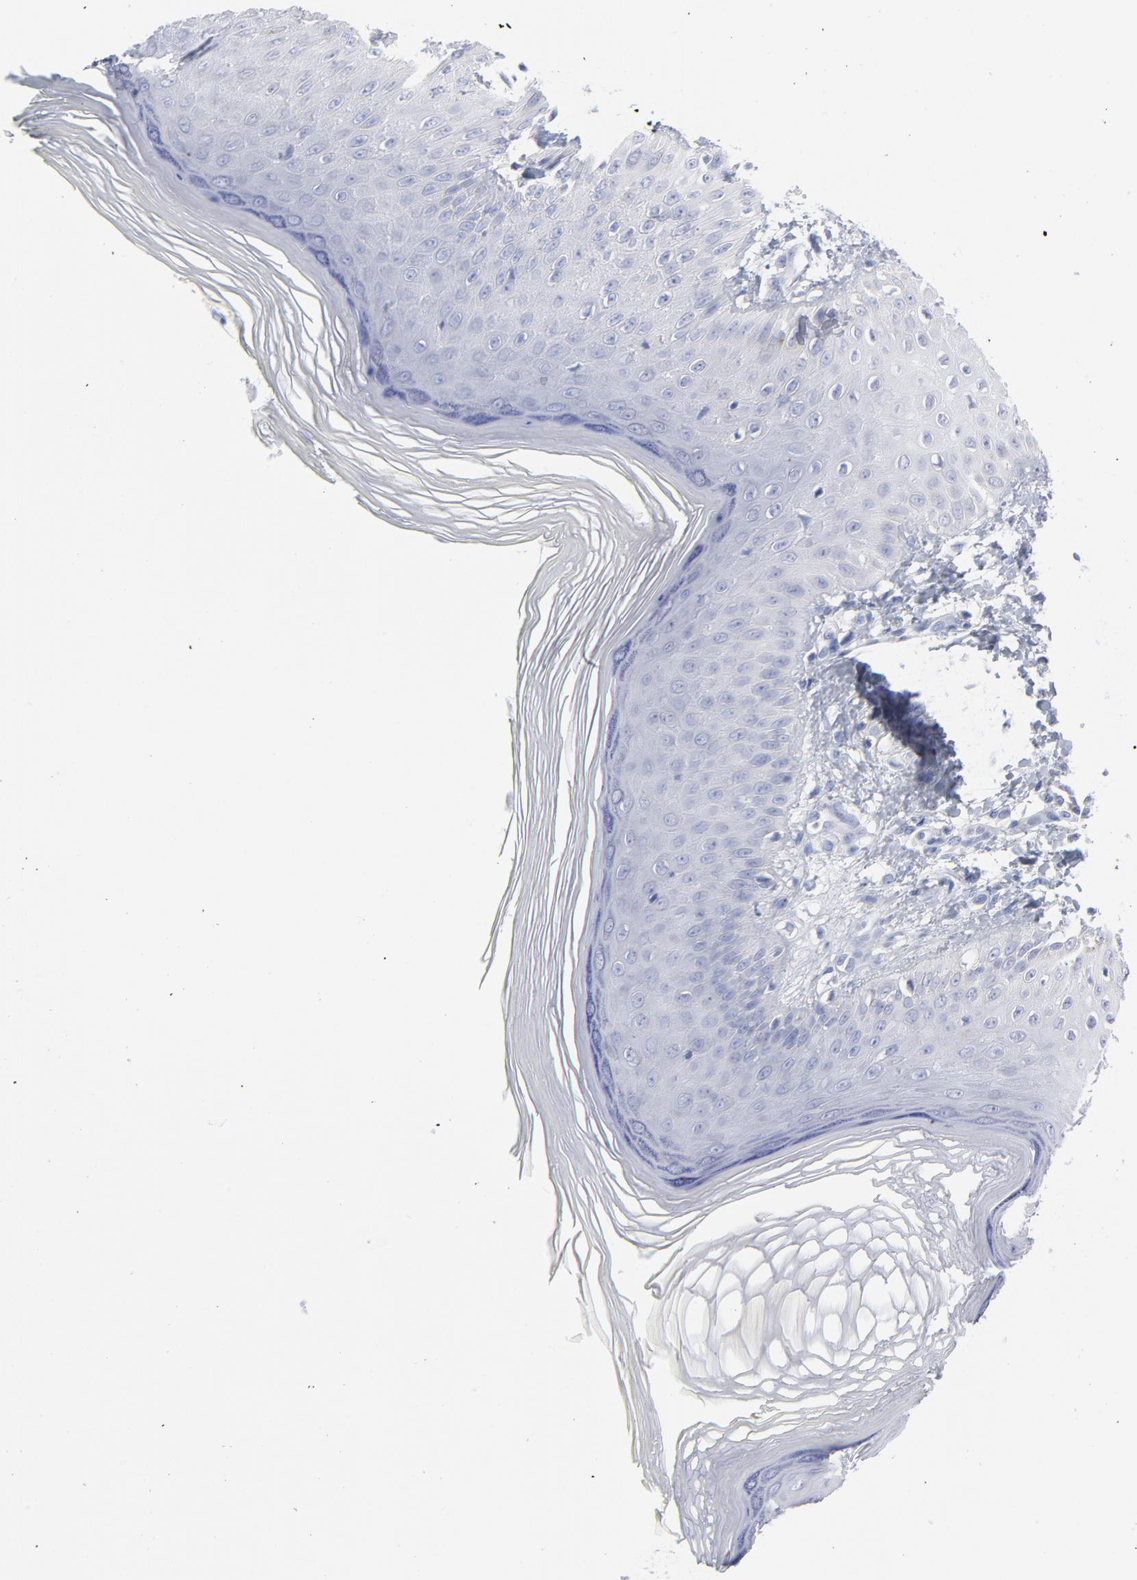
{"staining": {"intensity": "negative", "quantity": "none", "location": "none"}, "tissue": "skin", "cell_type": "Epidermal cells", "image_type": "normal", "snomed": [{"axis": "morphology", "description": "Normal tissue, NOS"}, {"axis": "morphology", "description": "Inflammation, NOS"}, {"axis": "topography", "description": "Soft tissue"}, {"axis": "topography", "description": "Anal"}], "caption": "Epidermal cells are negative for brown protein staining in benign skin. (DAB (3,3'-diaminobenzidine) IHC, high magnification).", "gene": "P2RY8", "patient": {"sex": "female", "age": 15}}